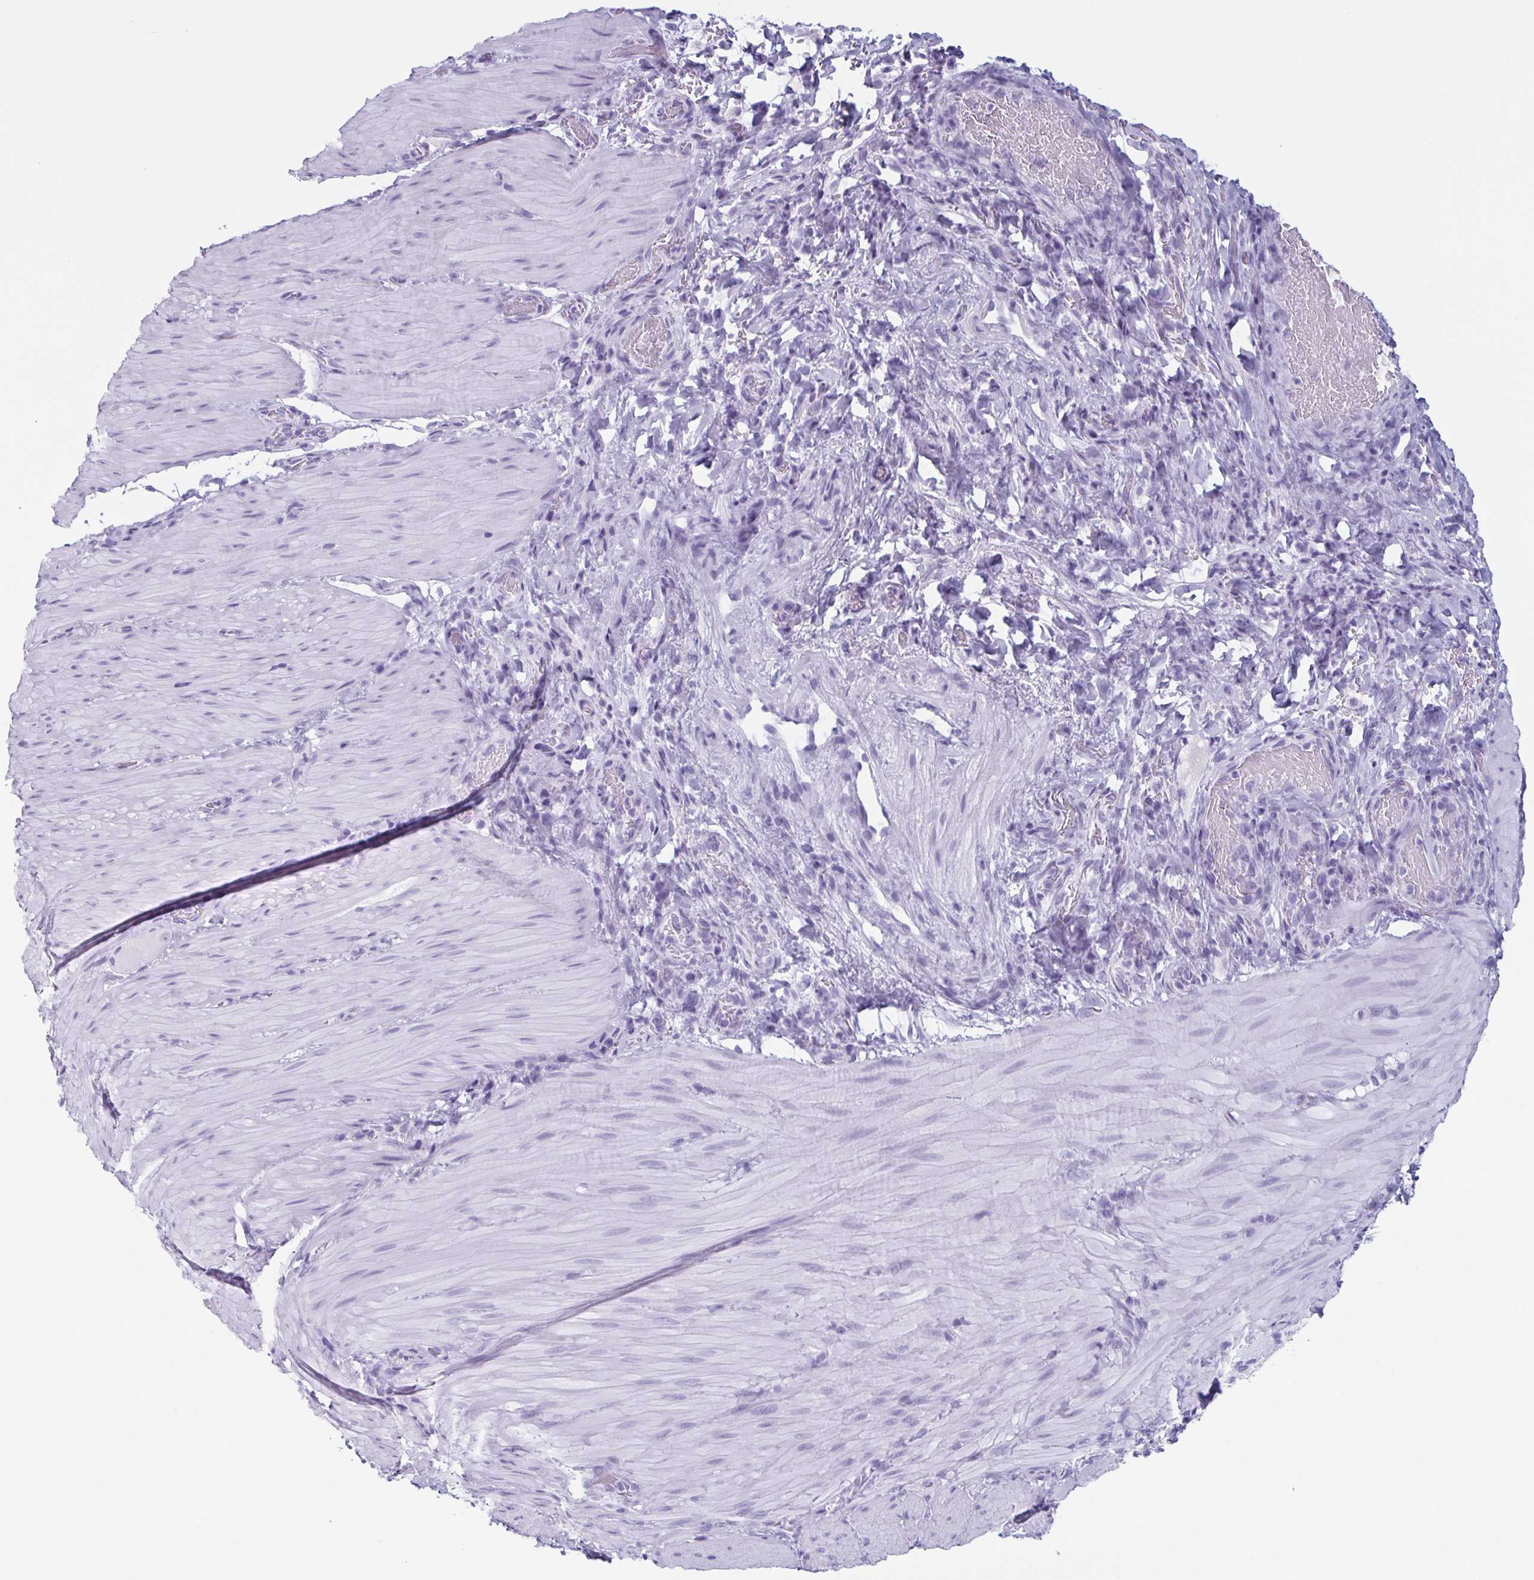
{"staining": {"intensity": "negative", "quantity": "none", "location": "none"}, "tissue": "smooth muscle", "cell_type": "Smooth muscle cells", "image_type": "normal", "snomed": [{"axis": "morphology", "description": "Normal tissue, NOS"}, {"axis": "topography", "description": "Smooth muscle"}, {"axis": "topography", "description": "Colon"}], "caption": "Immunohistochemistry (IHC) of benign smooth muscle reveals no staining in smooth muscle cells.", "gene": "ENKUR", "patient": {"sex": "male", "age": 73}}